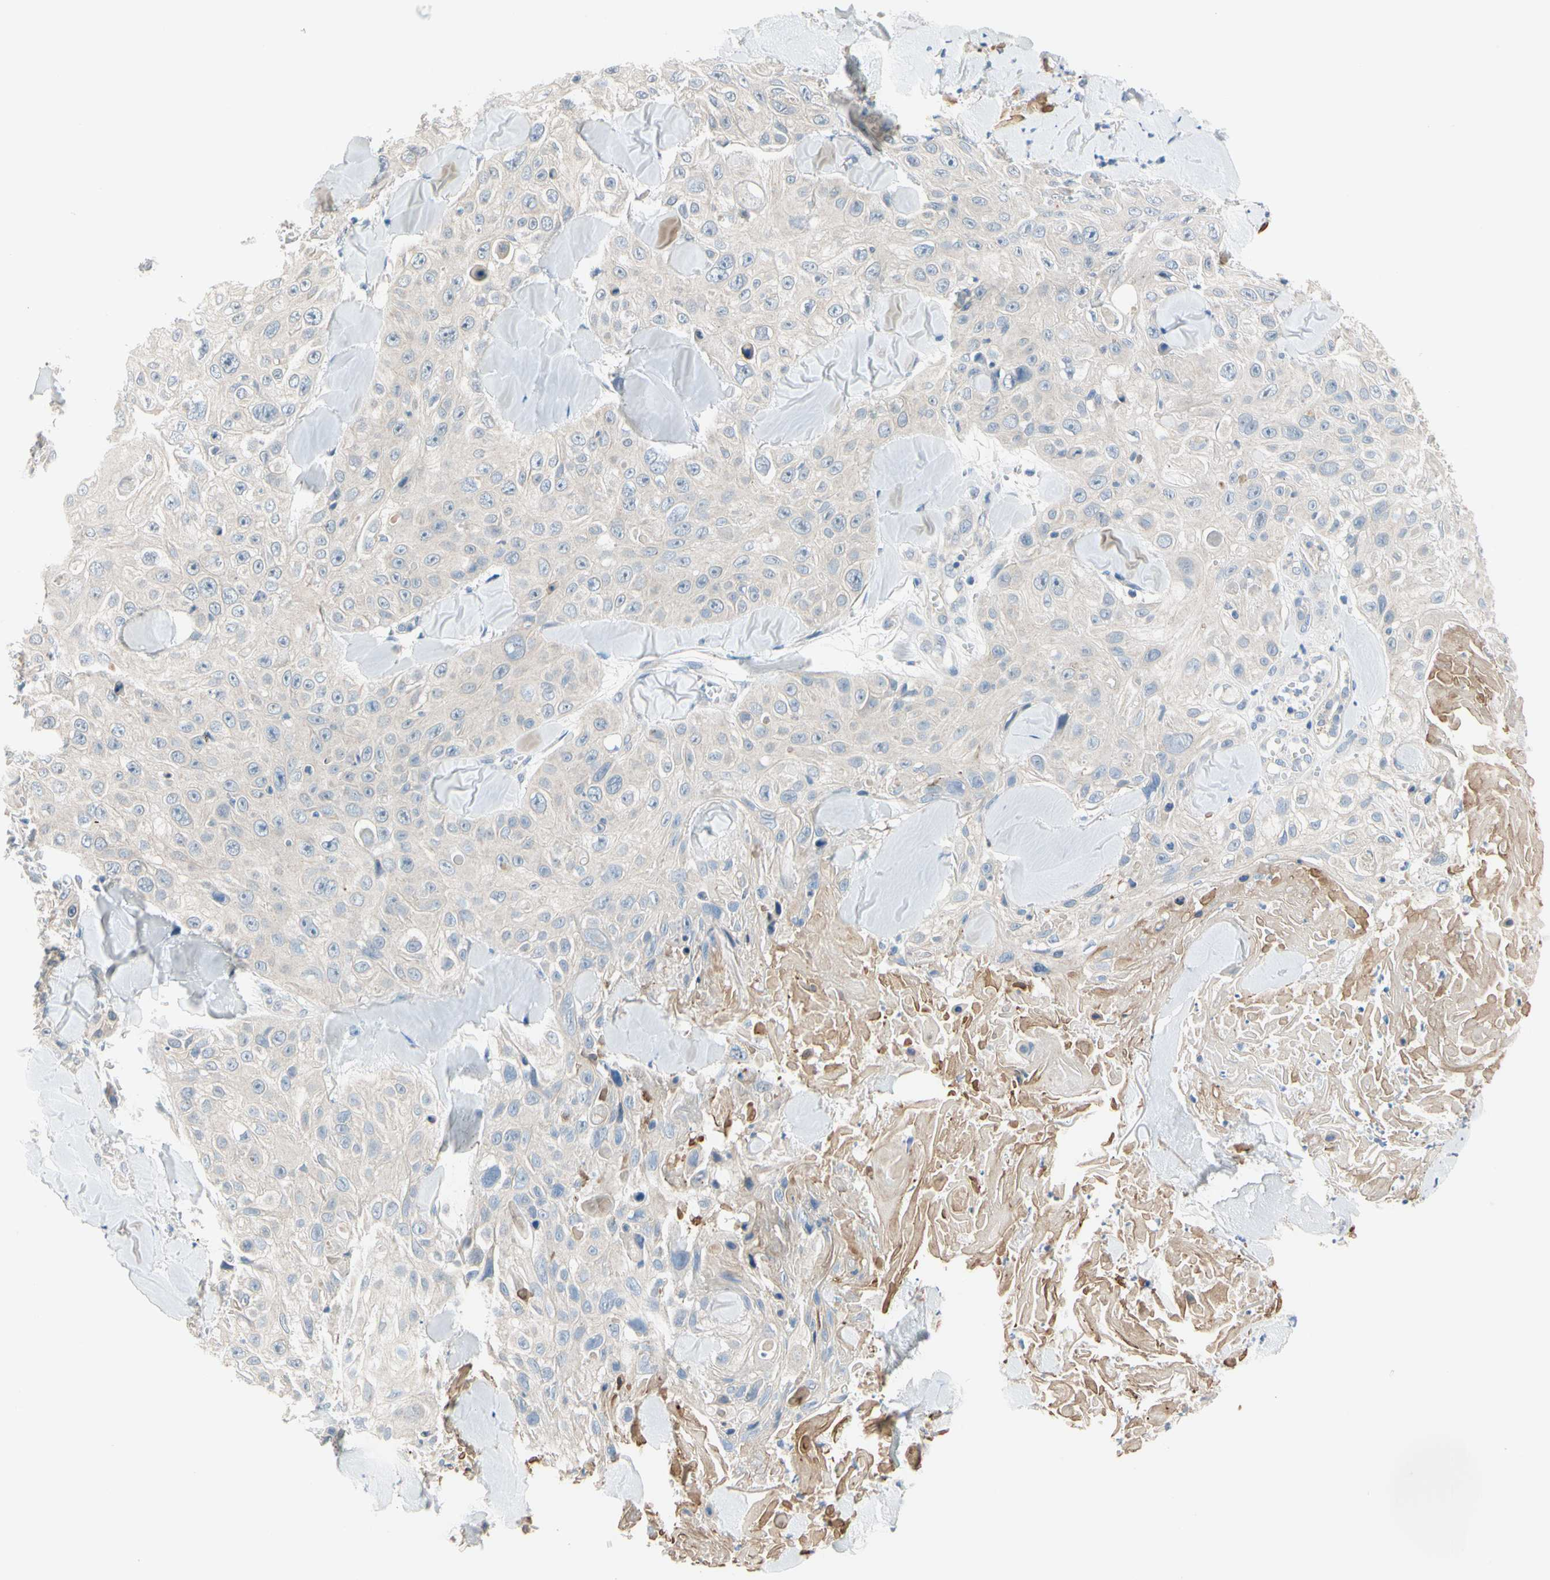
{"staining": {"intensity": "negative", "quantity": "none", "location": "none"}, "tissue": "skin cancer", "cell_type": "Tumor cells", "image_type": "cancer", "snomed": [{"axis": "morphology", "description": "Squamous cell carcinoma, NOS"}, {"axis": "topography", "description": "Skin"}], "caption": "This is an immunohistochemistry (IHC) histopathology image of squamous cell carcinoma (skin). There is no positivity in tumor cells.", "gene": "SLC27A6", "patient": {"sex": "male", "age": 86}}